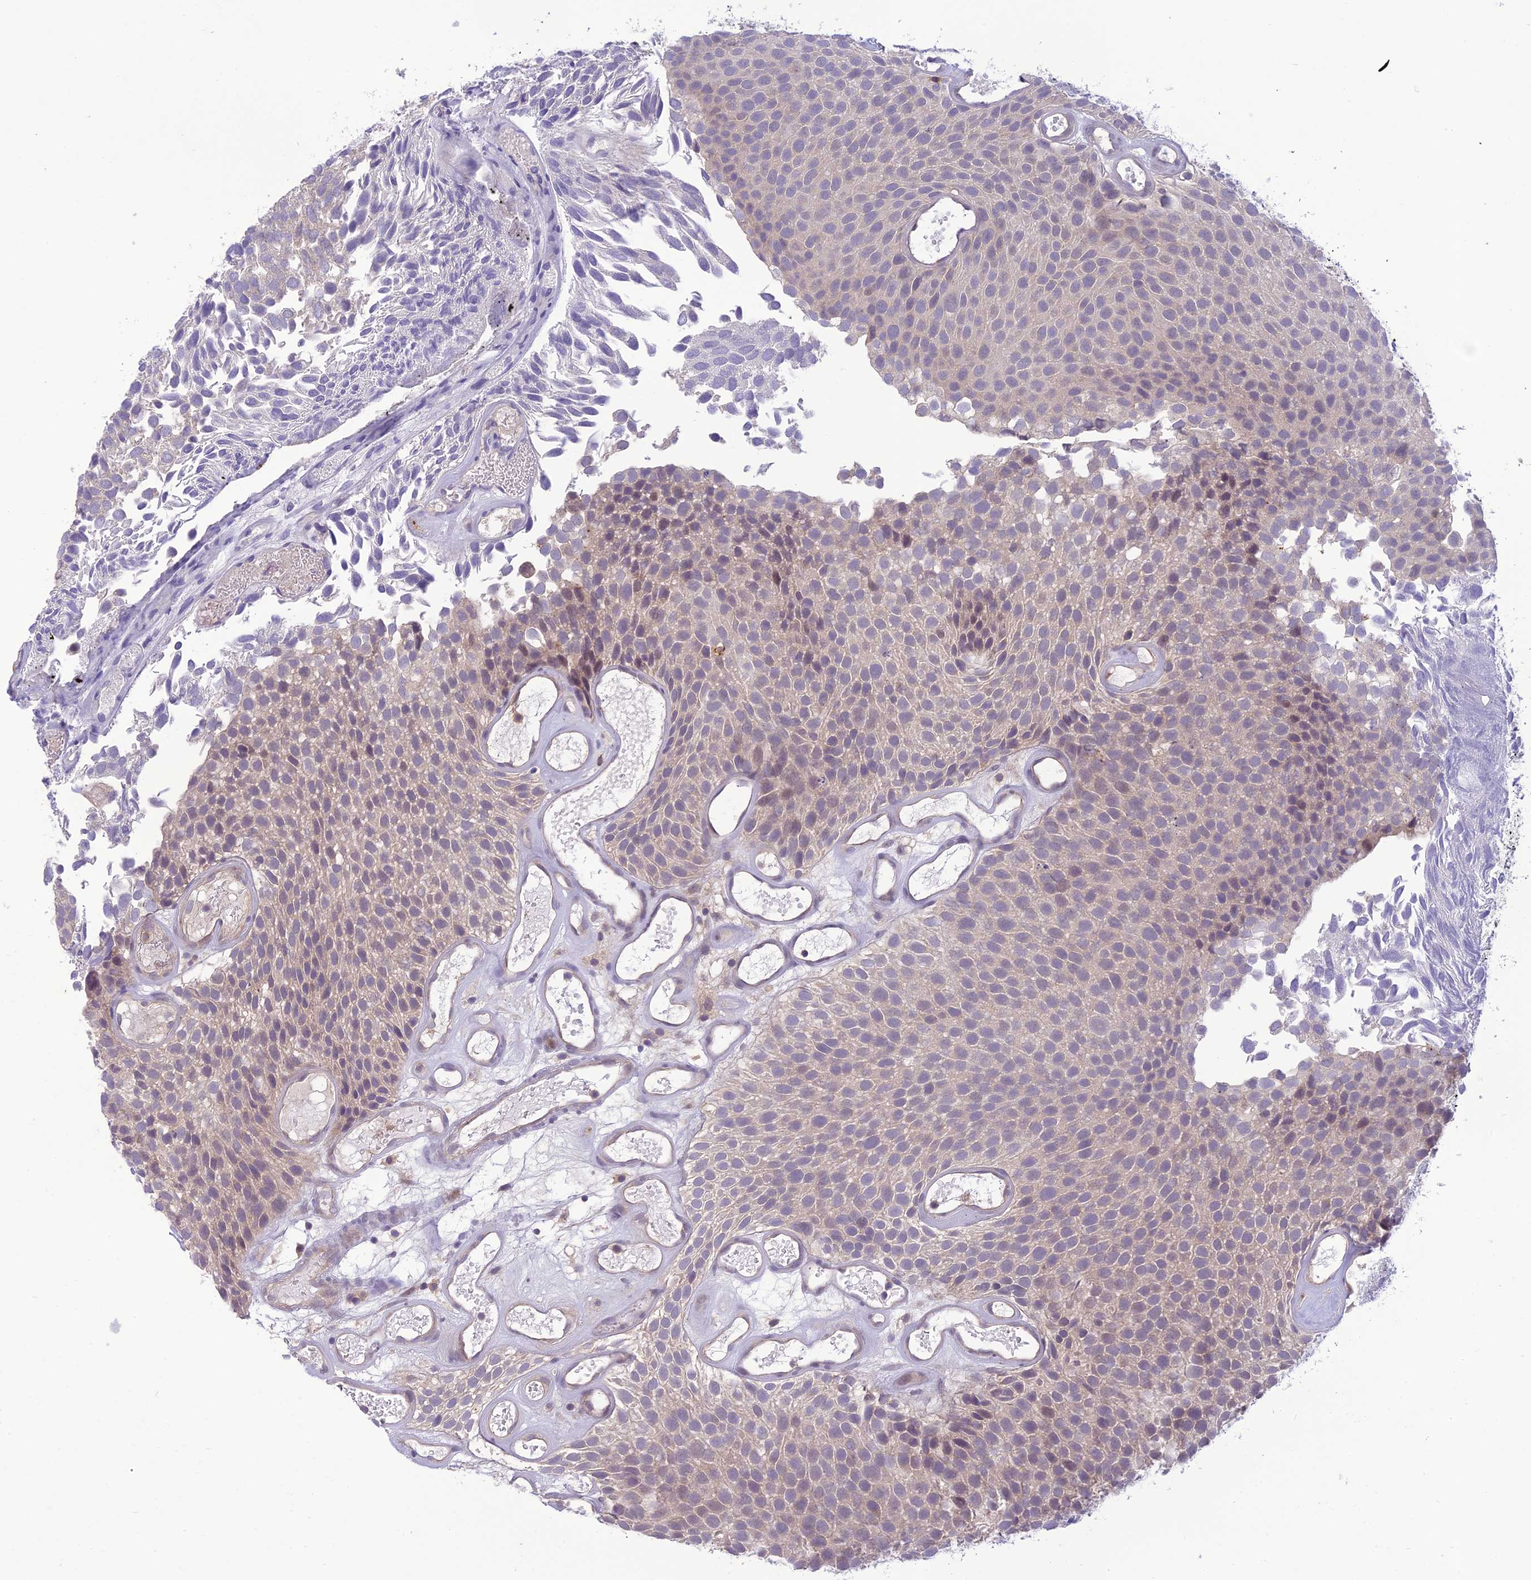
{"staining": {"intensity": "weak", "quantity": "<25%", "location": "nuclear"}, "tissue": "urothelial cancer", "cell_type": "Tumor cells", "image_type": "cancer", "snomed": [{"axis": "morphology", "description": "Urothelial carcinoma, Low grade"}, {"axis": "topography", "description": "Urinary bladder"}], "caption": "High magnification brightfield microscopy of urothelial carcinoma (low-grade) stained with DAB (brown) and counterstained with hematoxylin (blue): tumor cells show no significant staining.", "gene": "ITGAE", "patient": {"sex": "male", "age": 89}}